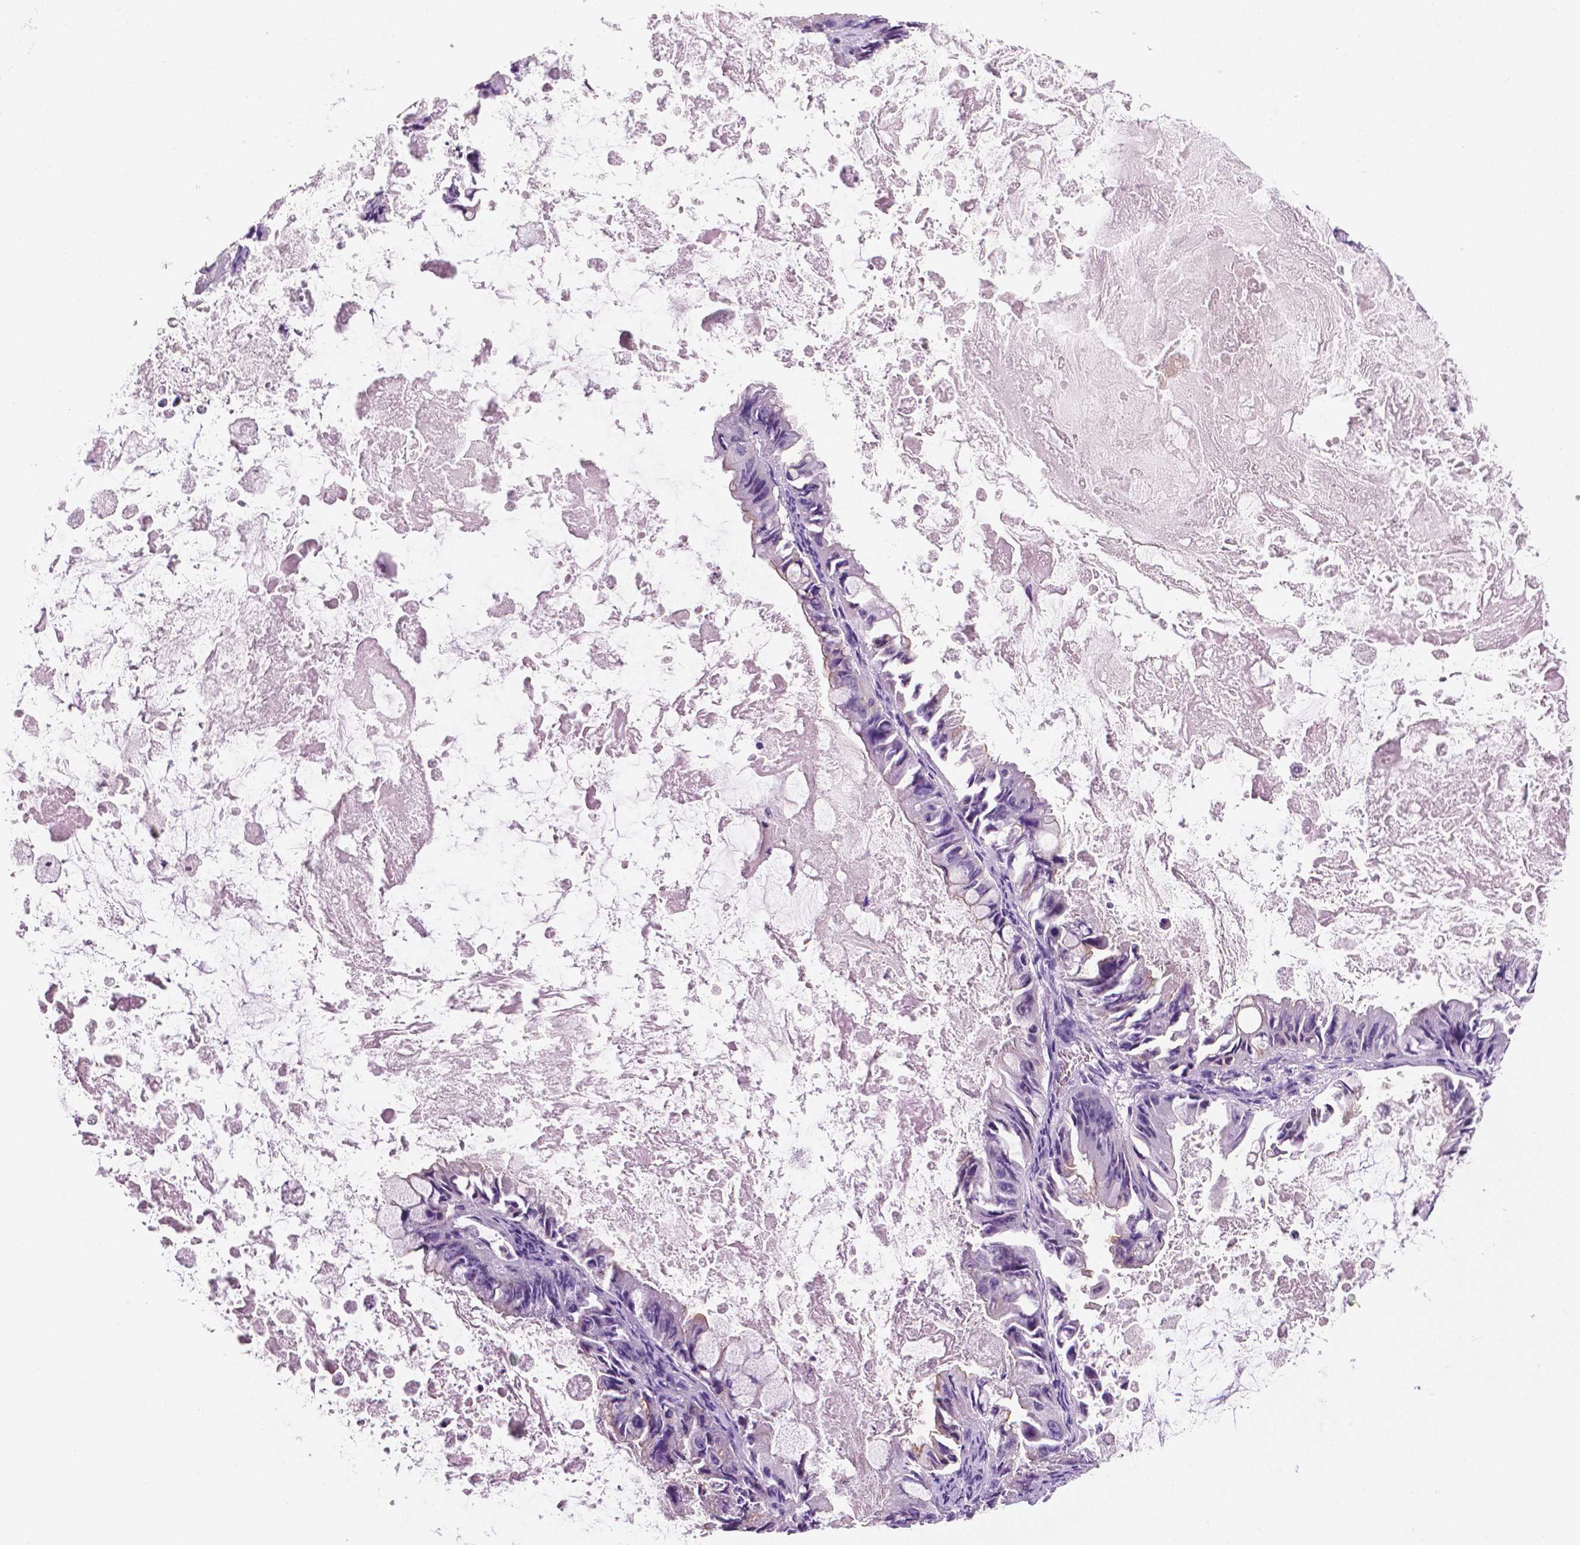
{"staining": {"intensity": "weak", "quantity": "<25%", "location": "cytoplasmic/membranous"}, "tissue": "ovarian cancer", "cell_type": "Tumor cells", "image_type": "cancer", "snomed": [{"axis": "morphology", "description": "Cystadenocarcinoma, mucinous, NOS"}, {"axis": "topography", "description": "Ovary"}], "caption": "Mucinous cystadenocarcinoma (ovarian) was stained to show a protein in brown. There is no significant staining in tumor cells.", "gene": "PPL", "patient": {"sex": "female", "age": 61}}